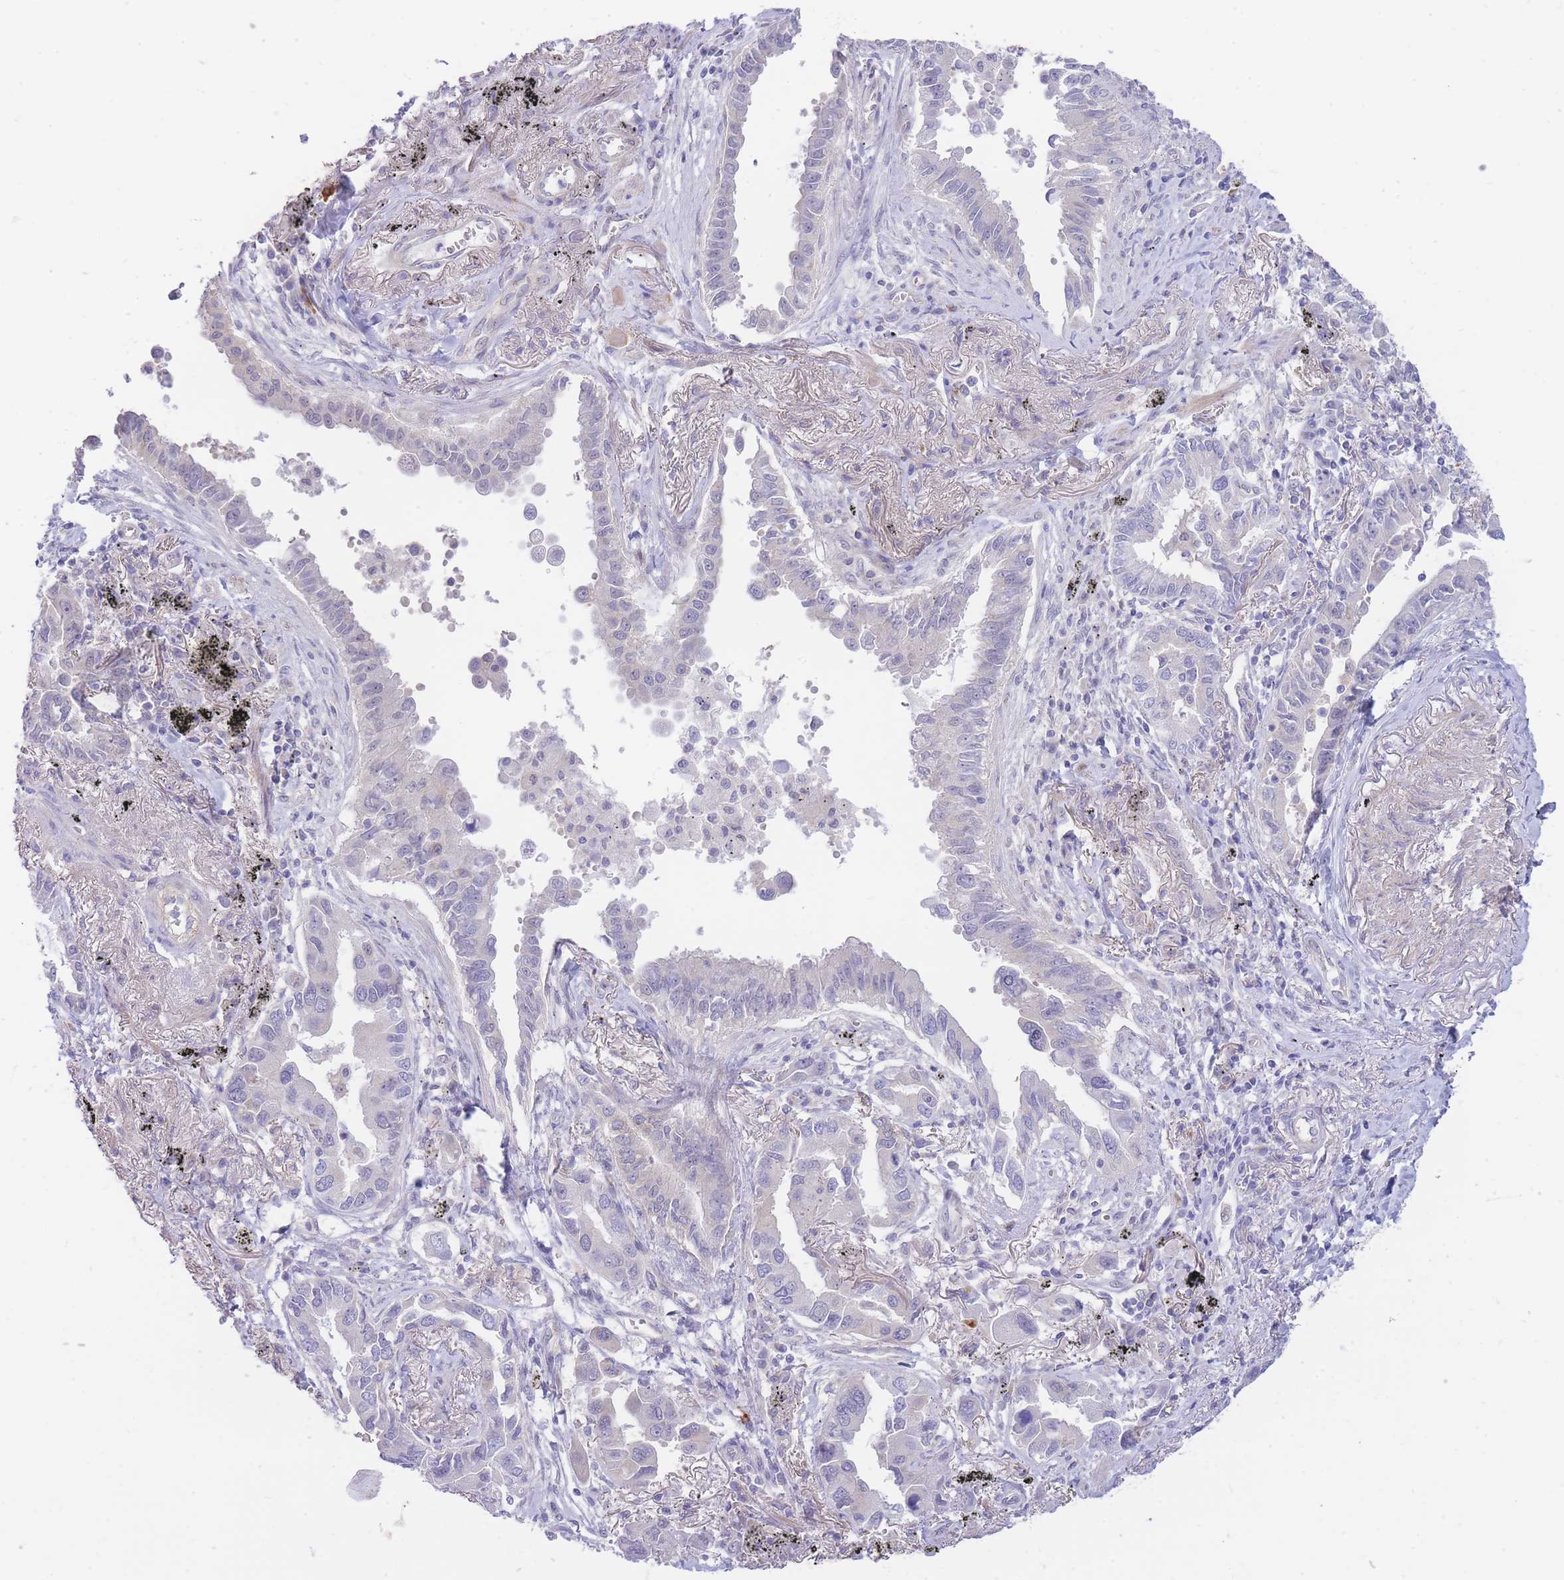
{"staining": {"intensity": "negative", "quantity": "none", "location": "none"}, "tissue": "lung cancer", "cell_type": "Tumor cells", "image_type": "cancer", "snomed": [{"axis": "morphology", "description": "Adenocarcinoma, NOS"}, {"axis": "topography", "description": "Lung"}], "caption": "The image demonstrates no staining of tumor cells in lung cancer. (DAB (3,3'-diaminobenzidine) immunohistochemistry visualized using brightfield microscopy, high magnification).", "gene": "SUGT1", "patient": {"sex": "male", "age": 67}}